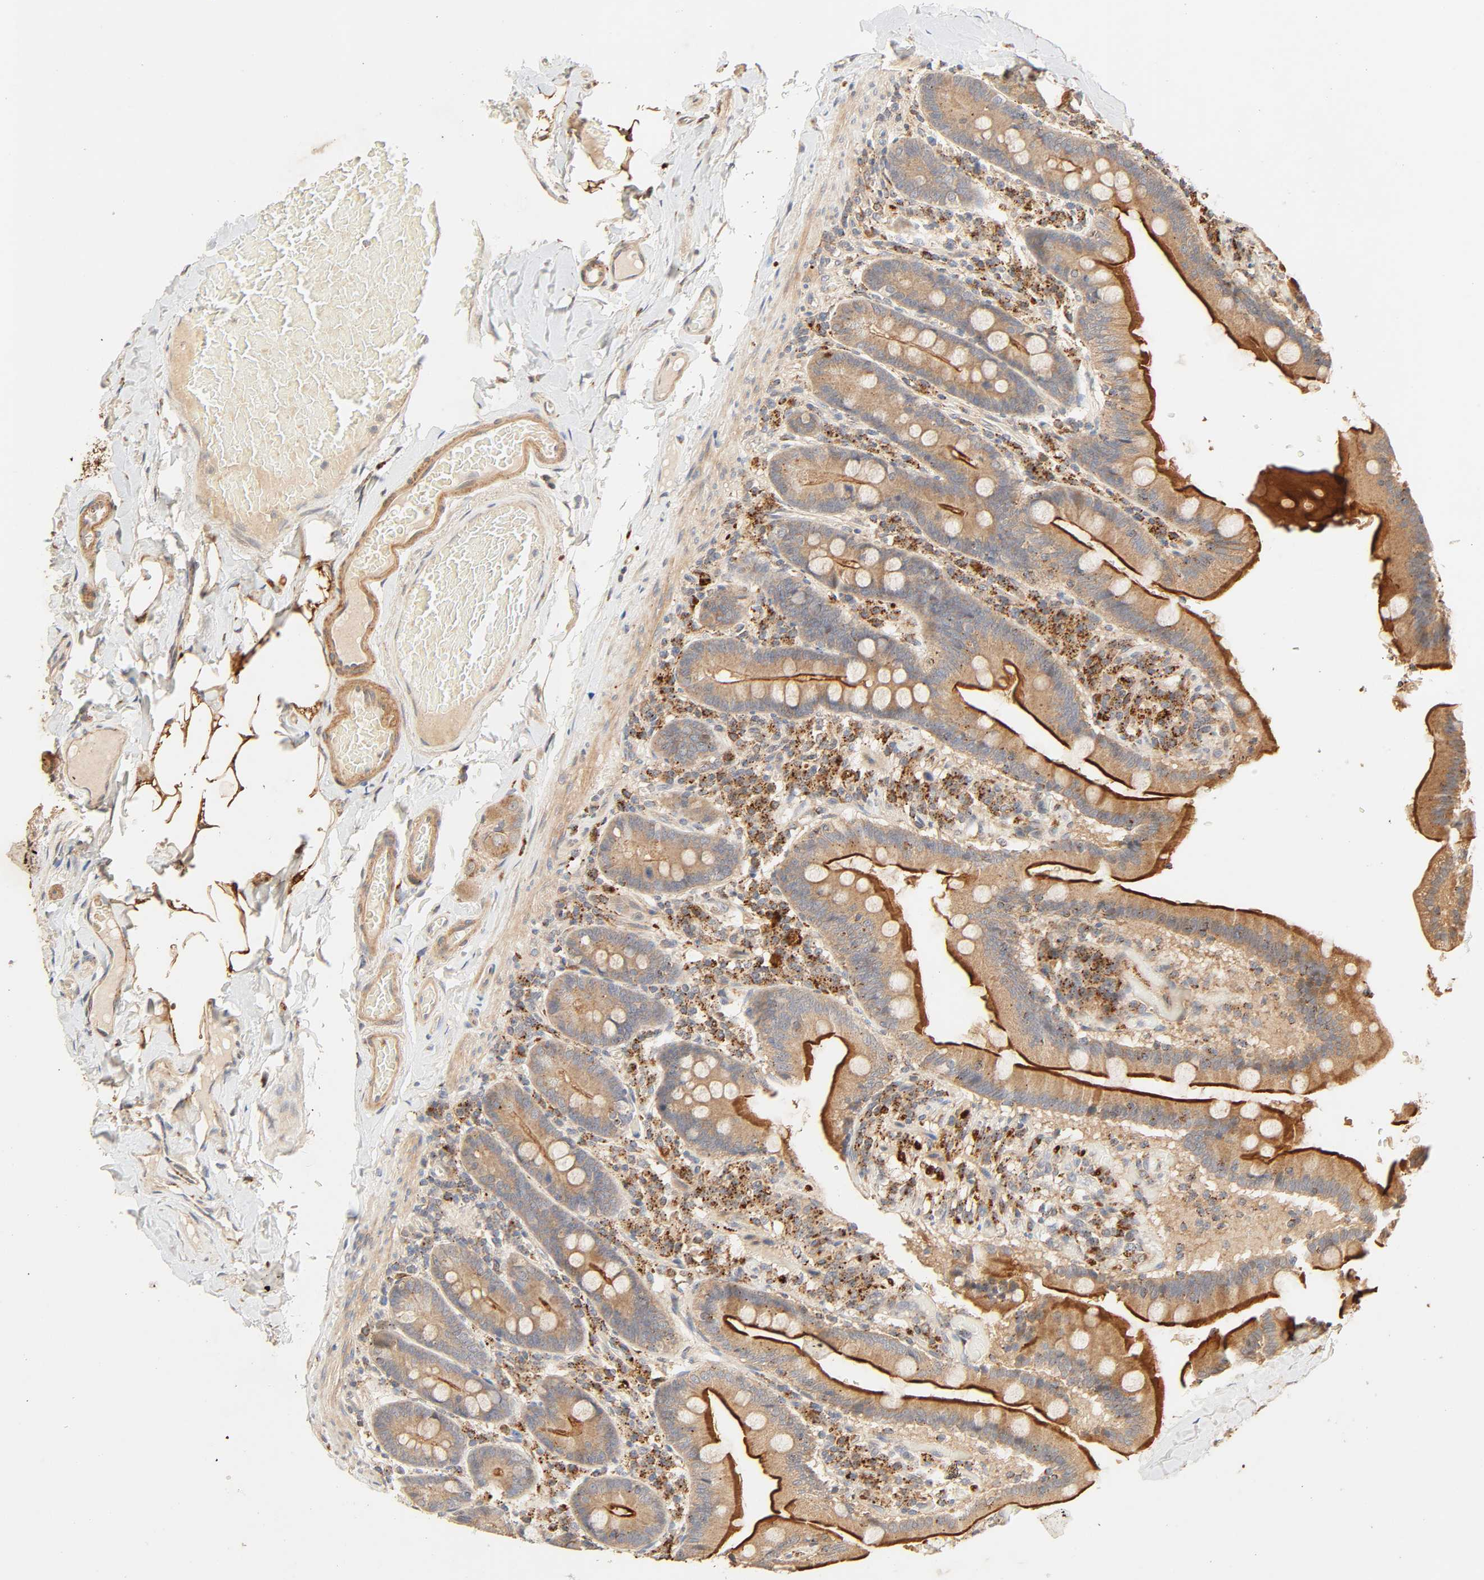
{"staining": {"intensity": "strong", "quantity": ">75%", "location": "cytoplasmic/membranous"}, "tissue": "duodenum", "cell_type": "Glandular cells", "image_type": "normal", "snomed": [{"axis": "morphology", "description": "Normal tissue, NOS"}, {"axis": "topography", "description": "Duodenum"}], "caption": "Brown immunohistochemical staining in normal duodenum reveals strong cytoplasmic/membranous positivity in approximately >75% of glandular cells.", "gene": "MAPK6", "patient": {"sex": "male", "age": 66}}